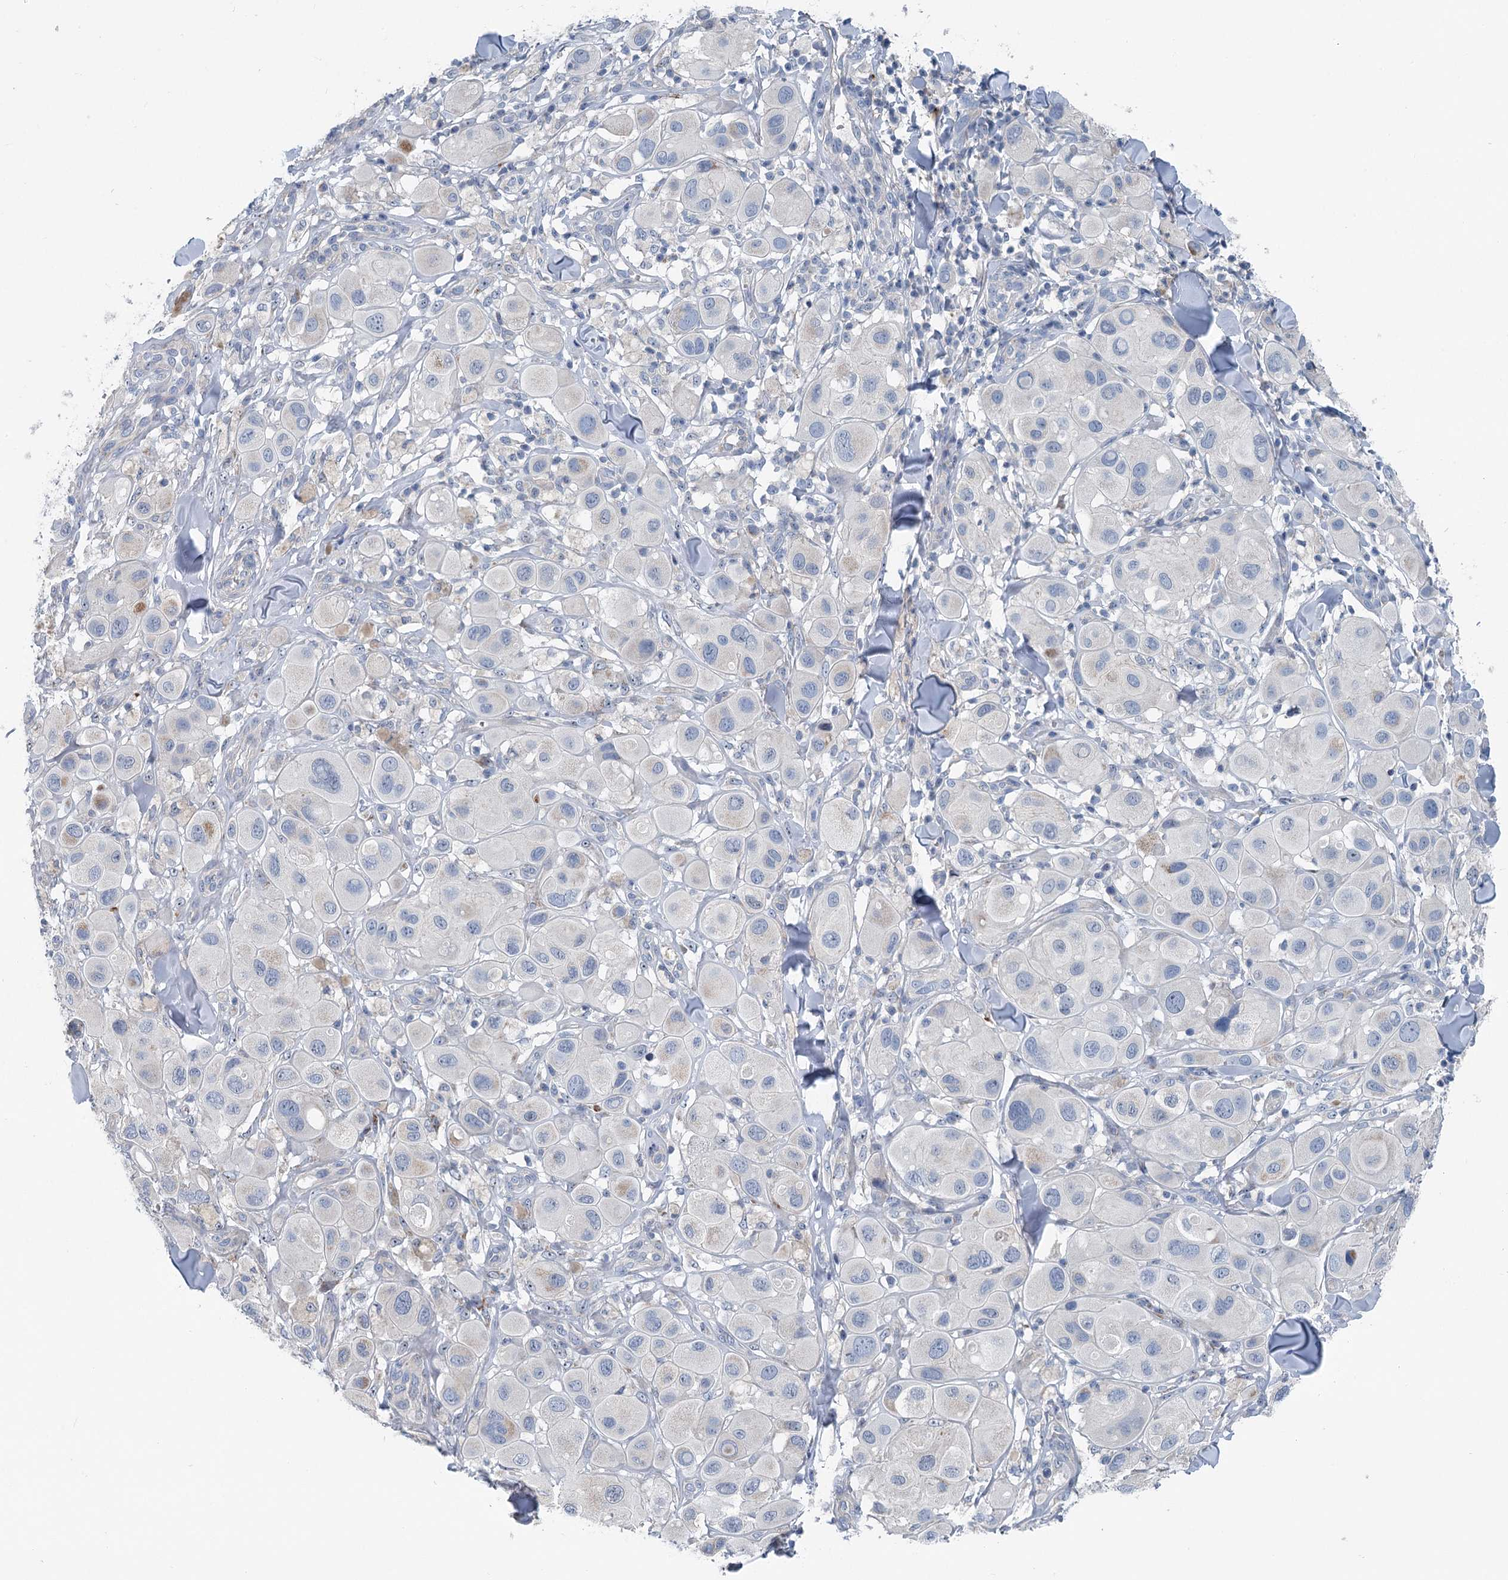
{"staining": {"intensity": "negative", "quantity": "none", "location": "none"}, "tissue": "melanoma", "cell_type": "Tumor cells", "image_type": "cancer", "snomed": [{"axis": "morphology", "description": "Malignant melanoma, Metastatic site"}, {"axis": "topography", "description": "Skin"}], "caption": "Immunohistochemistry micrograph of malignant melanoma (metastatic site) stained for a protein (brown), which exhibits no positivity in tumor cells.", "gene": "MARK2", "patient": {"sex": "male", "age": 41}}